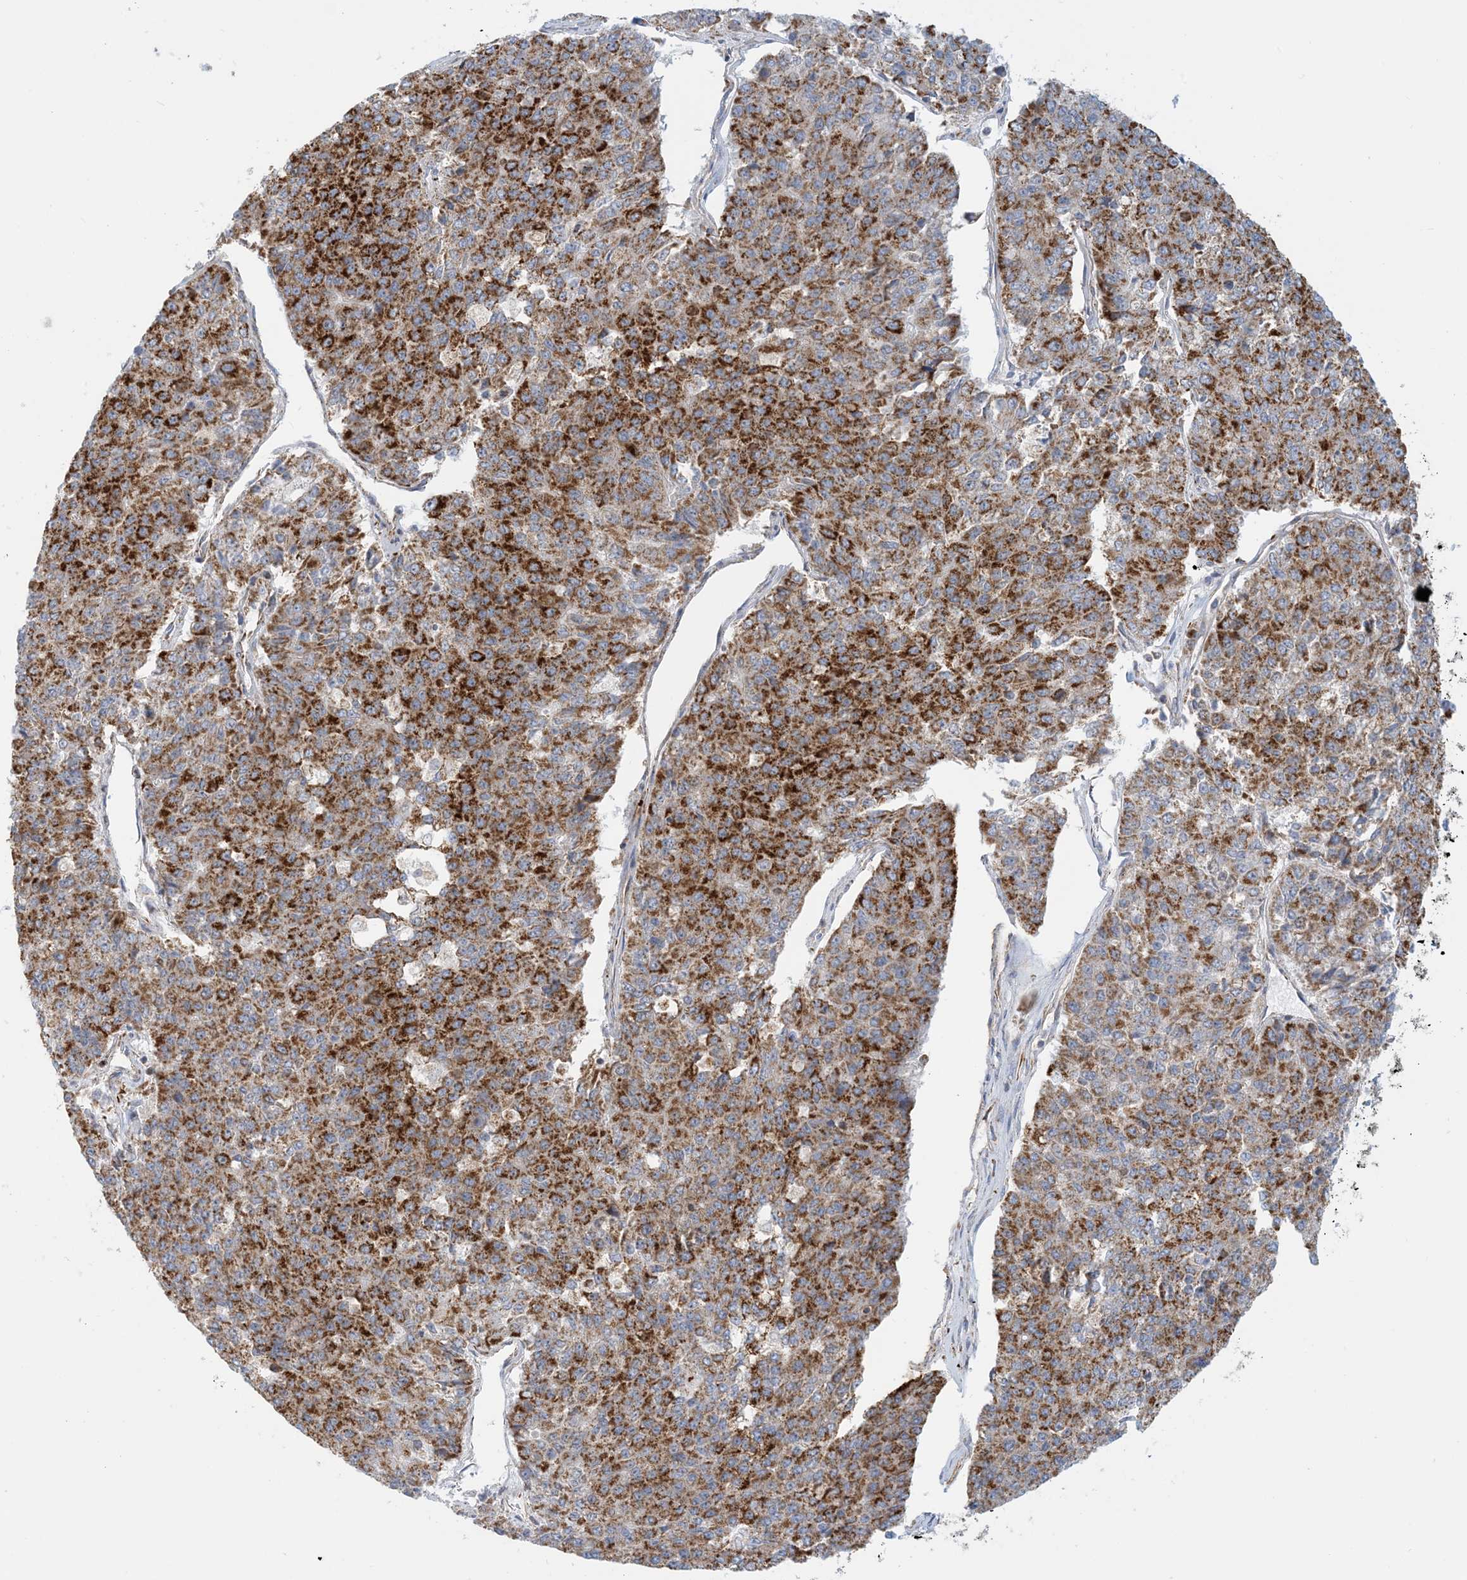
{"staining": {"intensity": "strong", "quantity": ">75%", "location": "cytoplasmic/membranous"}, "tissue": "pancreatic cancer", "cell_type": "Tumor cells", "image_type": "cancer", "snomed": [{"axis": "morphology", "description": "Adenocarcinoma, NOS"}, {"axis": "topography", "description": "Pancreas"}], "caption": "A high-resolution histopathology image shows IHC staining of pancreatic adenocarcinoma, which exhibits strong cytoplasmic/membranous expression in approximately >75% of tumor cells.", "gene": "COA3", "patient": {"sex": "male", "age": 50}}